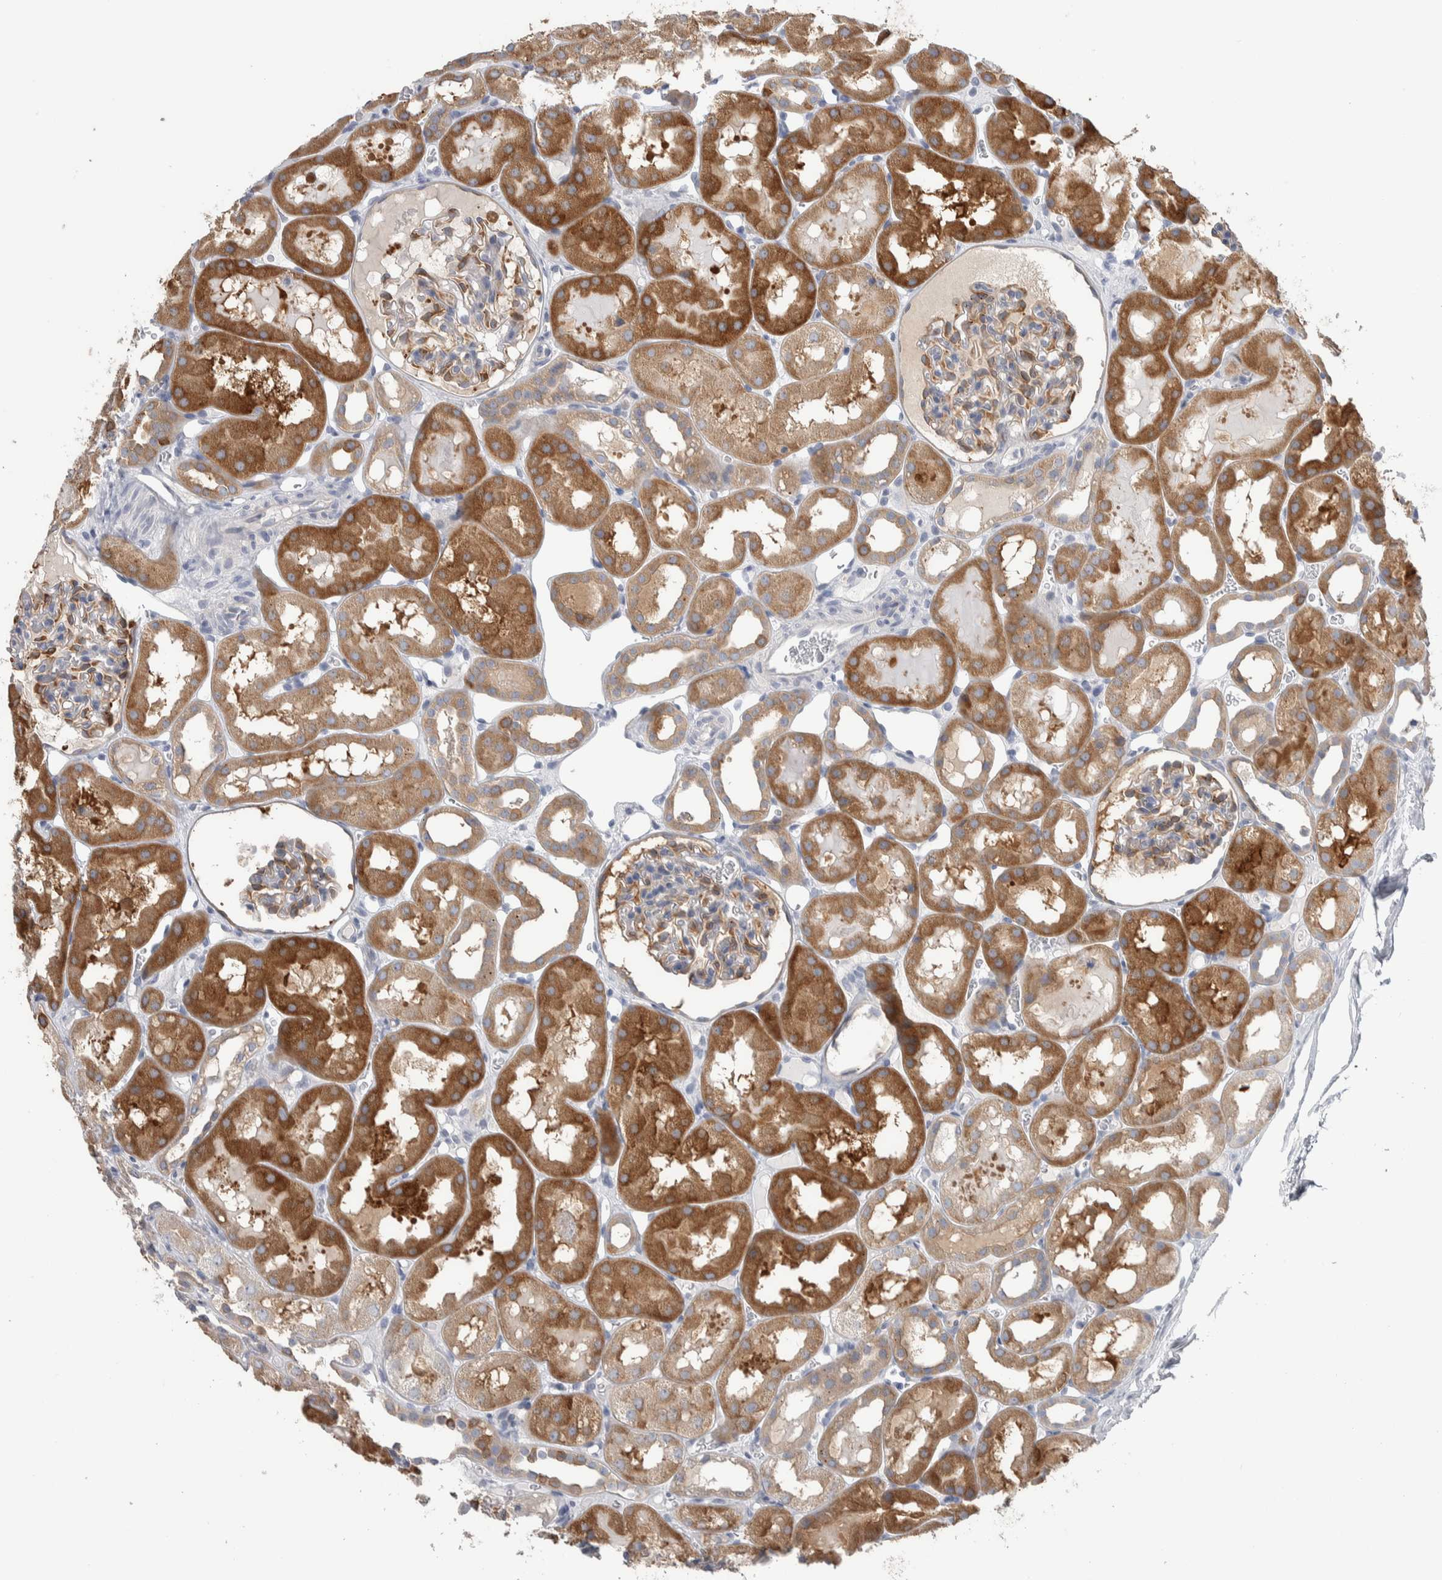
{"staining": {"intensity": "moderate", "quantity": "<25%", "location": "cytoplasmic/membranous"}, "tissue": "kidney", "cell_type": "Cells in glomeruli", "image_type": "normal", "snomed": [{"axis": "morphology", "description": "Normal tissue, NOS"}, {"axis": "topography", "description": "Kidney"}, {"axis": "topography", "description": "Urinary bladder"}], "caption": "This is an image of immunohistochemistry (IHC) staining of unremarkable kidney, which shows moderate positivity in the cytoplasmic/membranous of cells in glomeruli.", "gene": "GPHN", "patient": {"sex": "male", "age": 16}}